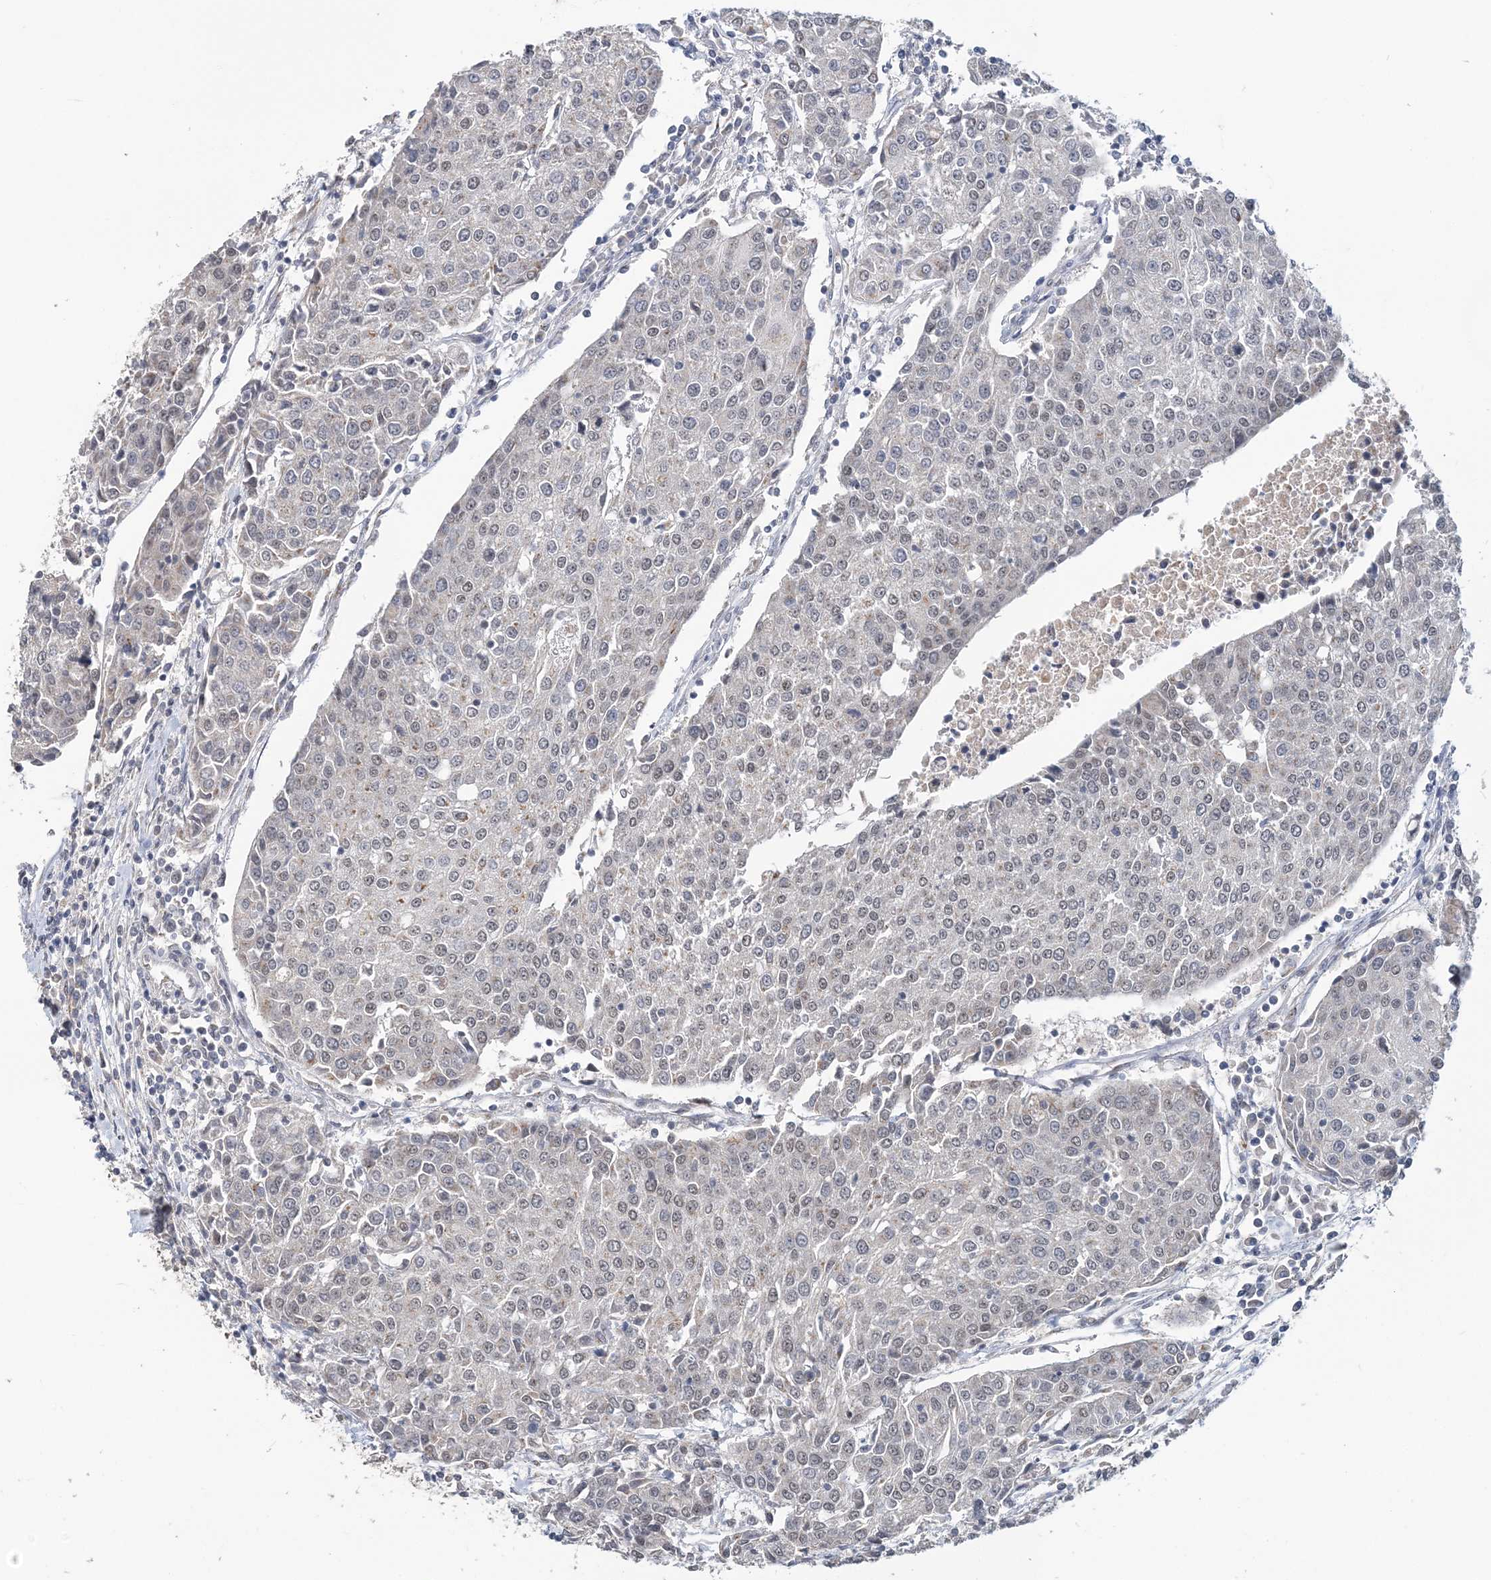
{"staining": {"intensity": "weak", "quantity": "<25%", "location": "nuclear"}, "tissue": "urothelial cancer", "cell_type": "Tumor cells", "image_type": "cancer", "snomed": [{"axis": "morphology", "description": "Urothelial carcinoma, High grade"}, {"axis": "topography", "description": "Urinary bladder"}], "caption": "High magnification brightfield microscopy of urothelial cancer stained with DAB (brown) and counterstained with hematoxylin (blue): tumor cells show no significant staining.", "gene": "TSHZ2", "patient": {"sex": "female", "age": 85}}